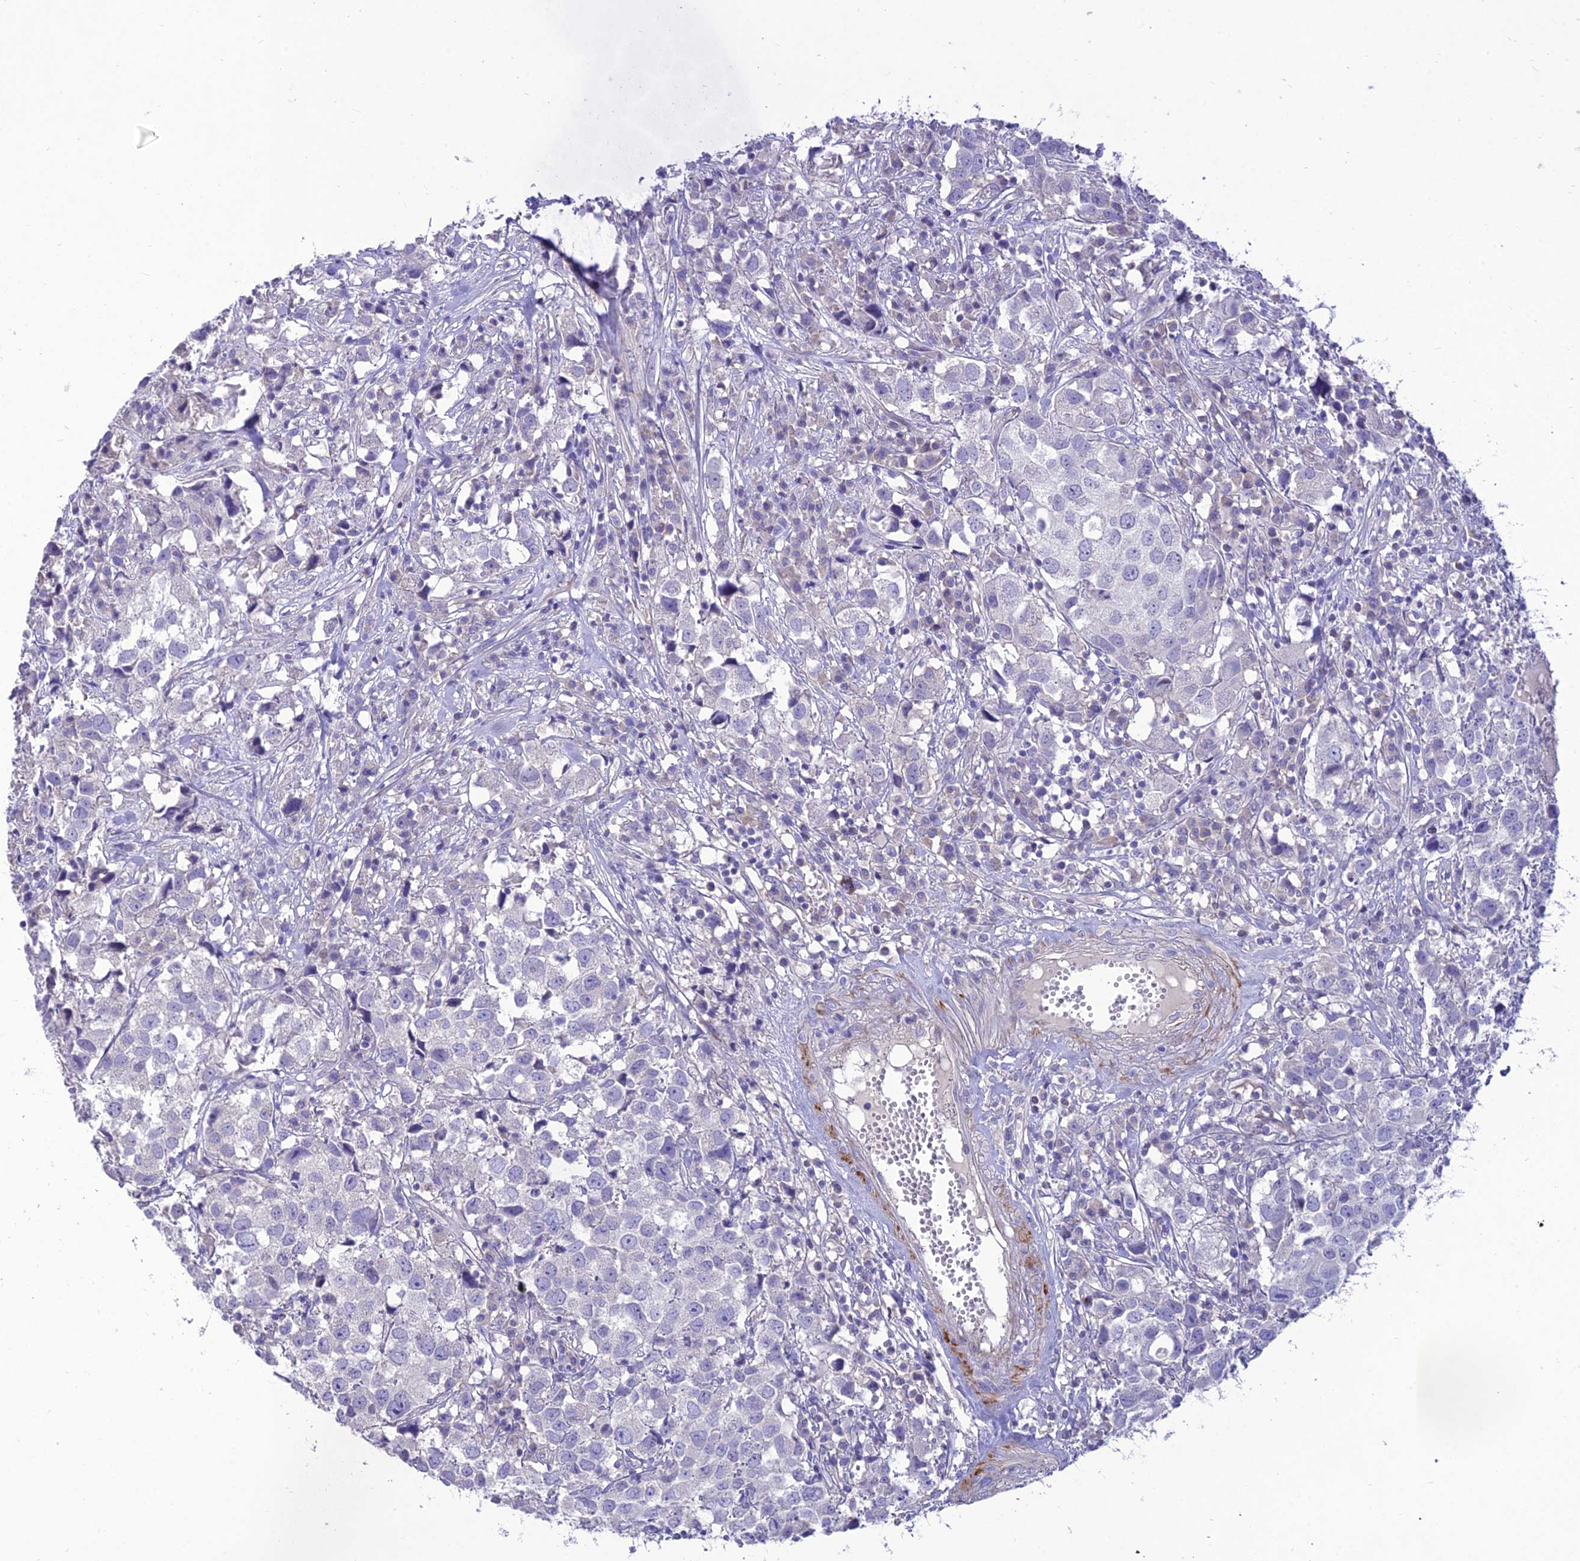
{"staining": {"intensity": "negative", "quantity": "none", "location": "none"}, "tissue": "urothelial cancer", "cell_type": "Tumor cells", "image_type": "cancer", "snomed": [{"axis": "morphology", "description": "Urothelial carcinoma, High grade"}, {"axis": "topography", "description": "Urinary bladder"}], "caption": "Immunohistochemical staining of urothelial carcinoma (high-grade) shows no significant staining in tumor cells.", "gene": "TEKT3", "patient": {"sex": "female", "age": 75}}